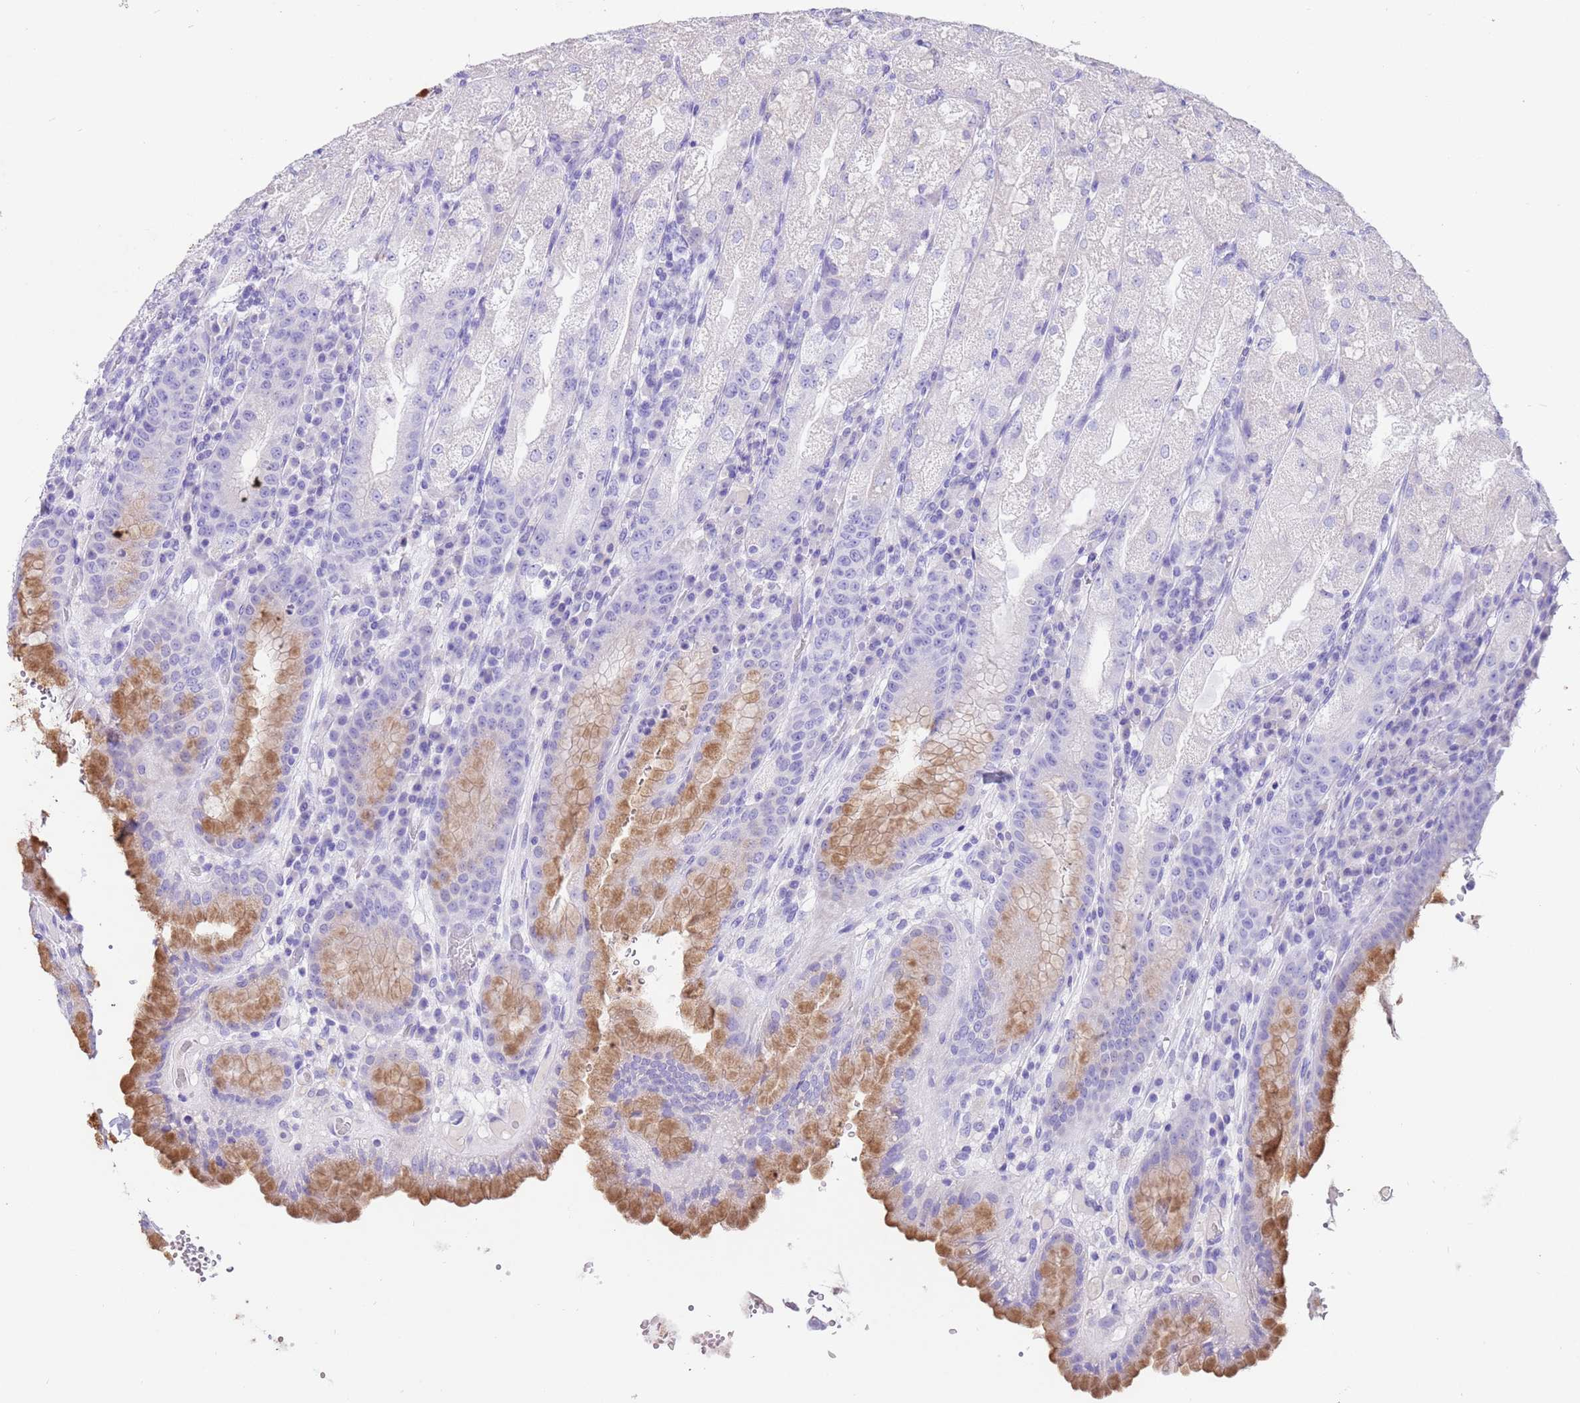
{"staining": {"intensity": "moderate", "quantity": "<25%", "location": "cytoplasmic/membranous"}, "tissue": "stomach", "cell_type": "Glandular cells", "image_type": "normal", "snomed": [{"axis": "morphology", "description": "Normal tissue, NOS"}, {"axis": "topography", "description": "Stomach, upper"}], "caption": "Immunohistochemical staining of benign stomach shows moderate cytoplasmic/membranous protein staining in approximately <25% of glandular cells.", "gene": "CPB1", "patient": {"sex": "male", "age": 52}}